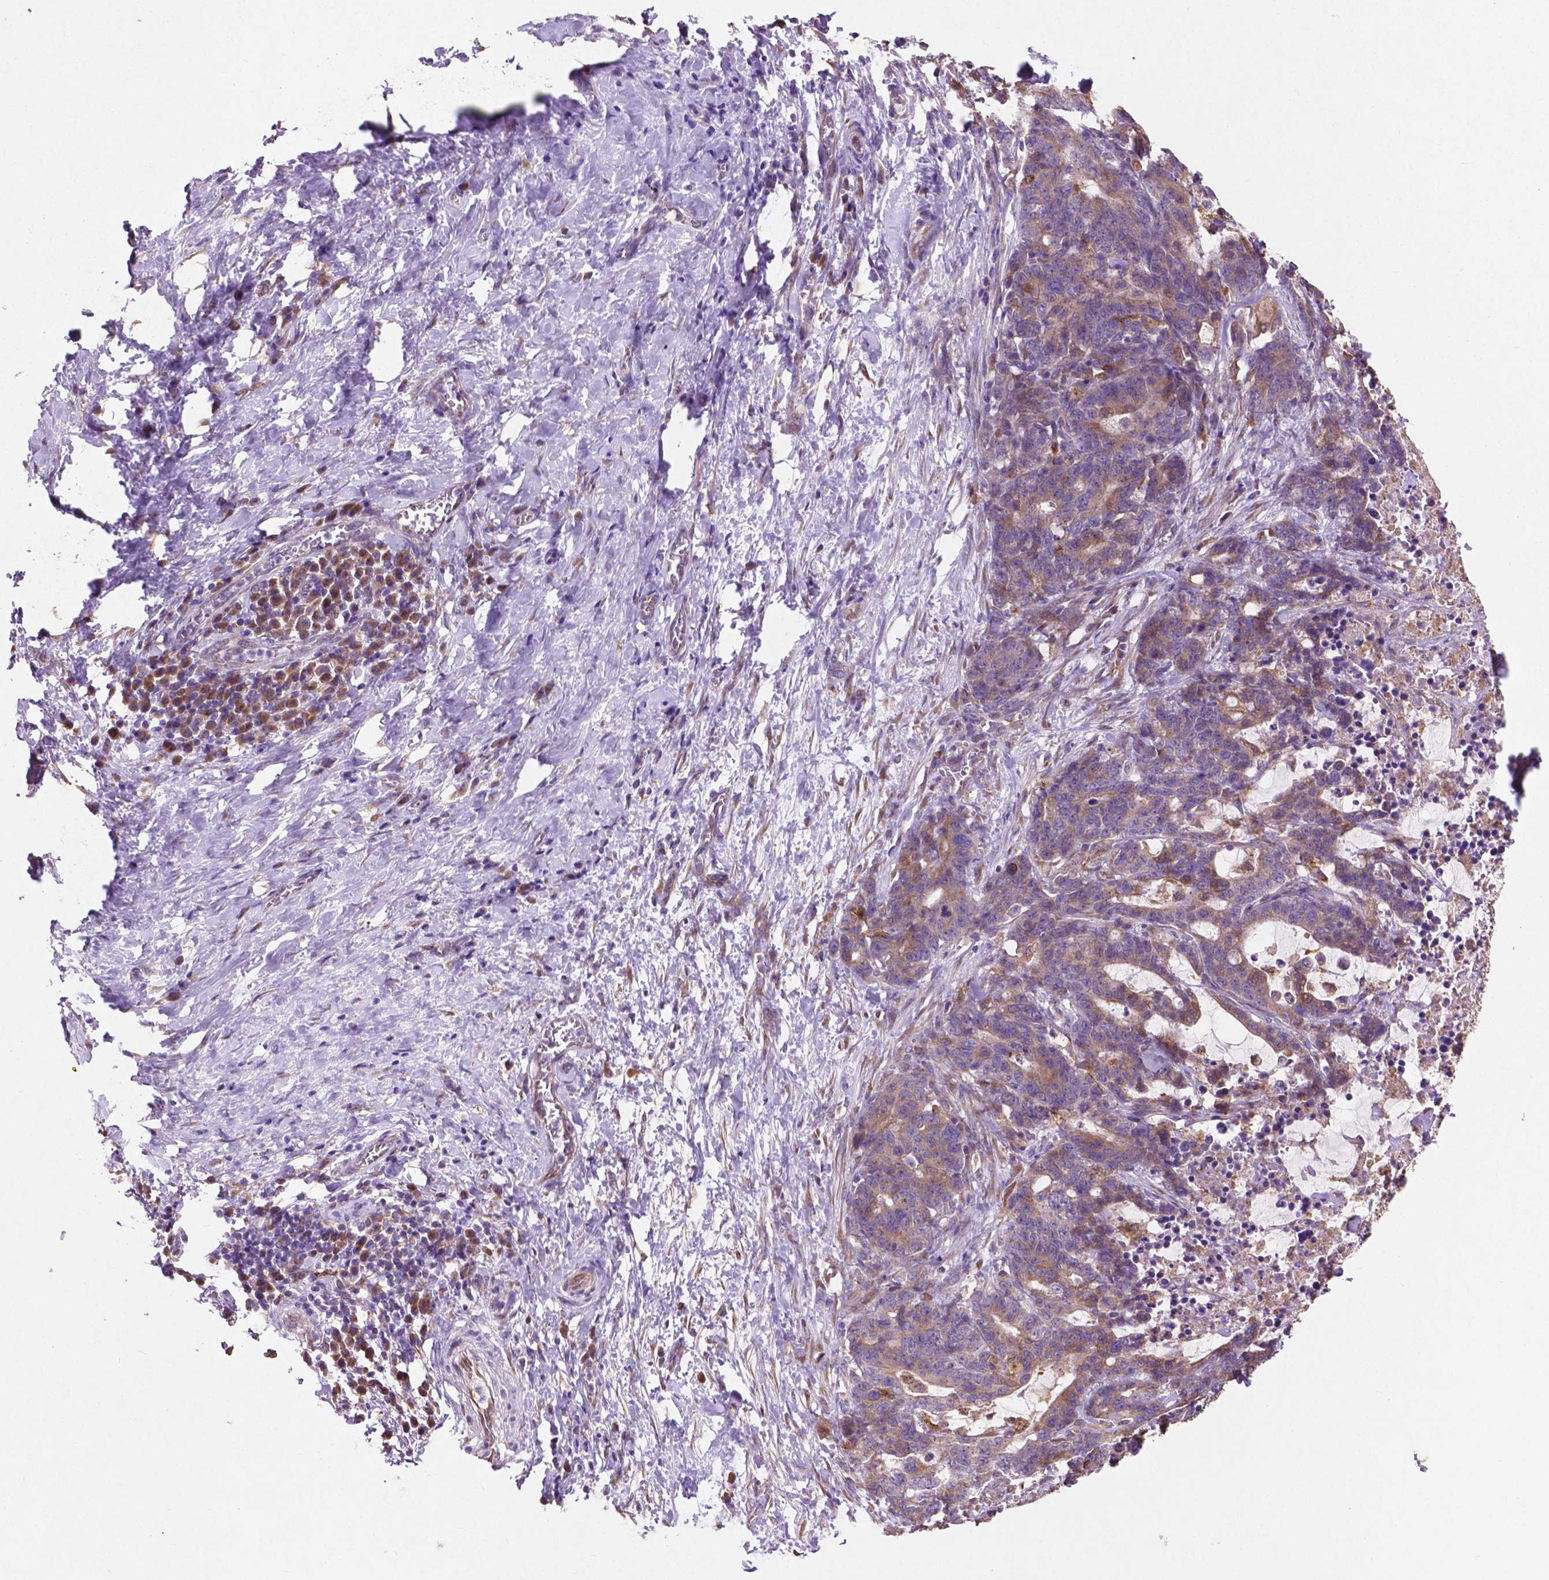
{"staining": {"intensity": "weak", "quantity": ">75%", "location": "cytoplasmic/membranous"}, "tissue": "stomach cancer", "cell_type": "Tumor cells", "image_type": "cancer", "snomed": [{"axis": "morphology", "description": "Normal tissue, NOS"}, {"axis": "morphology", "description": "Adenocarcinoma, NOS"}, {"axis": "topography", "description": "Stomach"}], "caption": "This photomicrograph exhibits IHC staining of human adenocarcinoma (stomach), with low weak cytoplasmic/membranous positivity in about >75% of tumor cells.", "gene": "MBTPS1", "patient": {"sex": "female", "age": 64}}